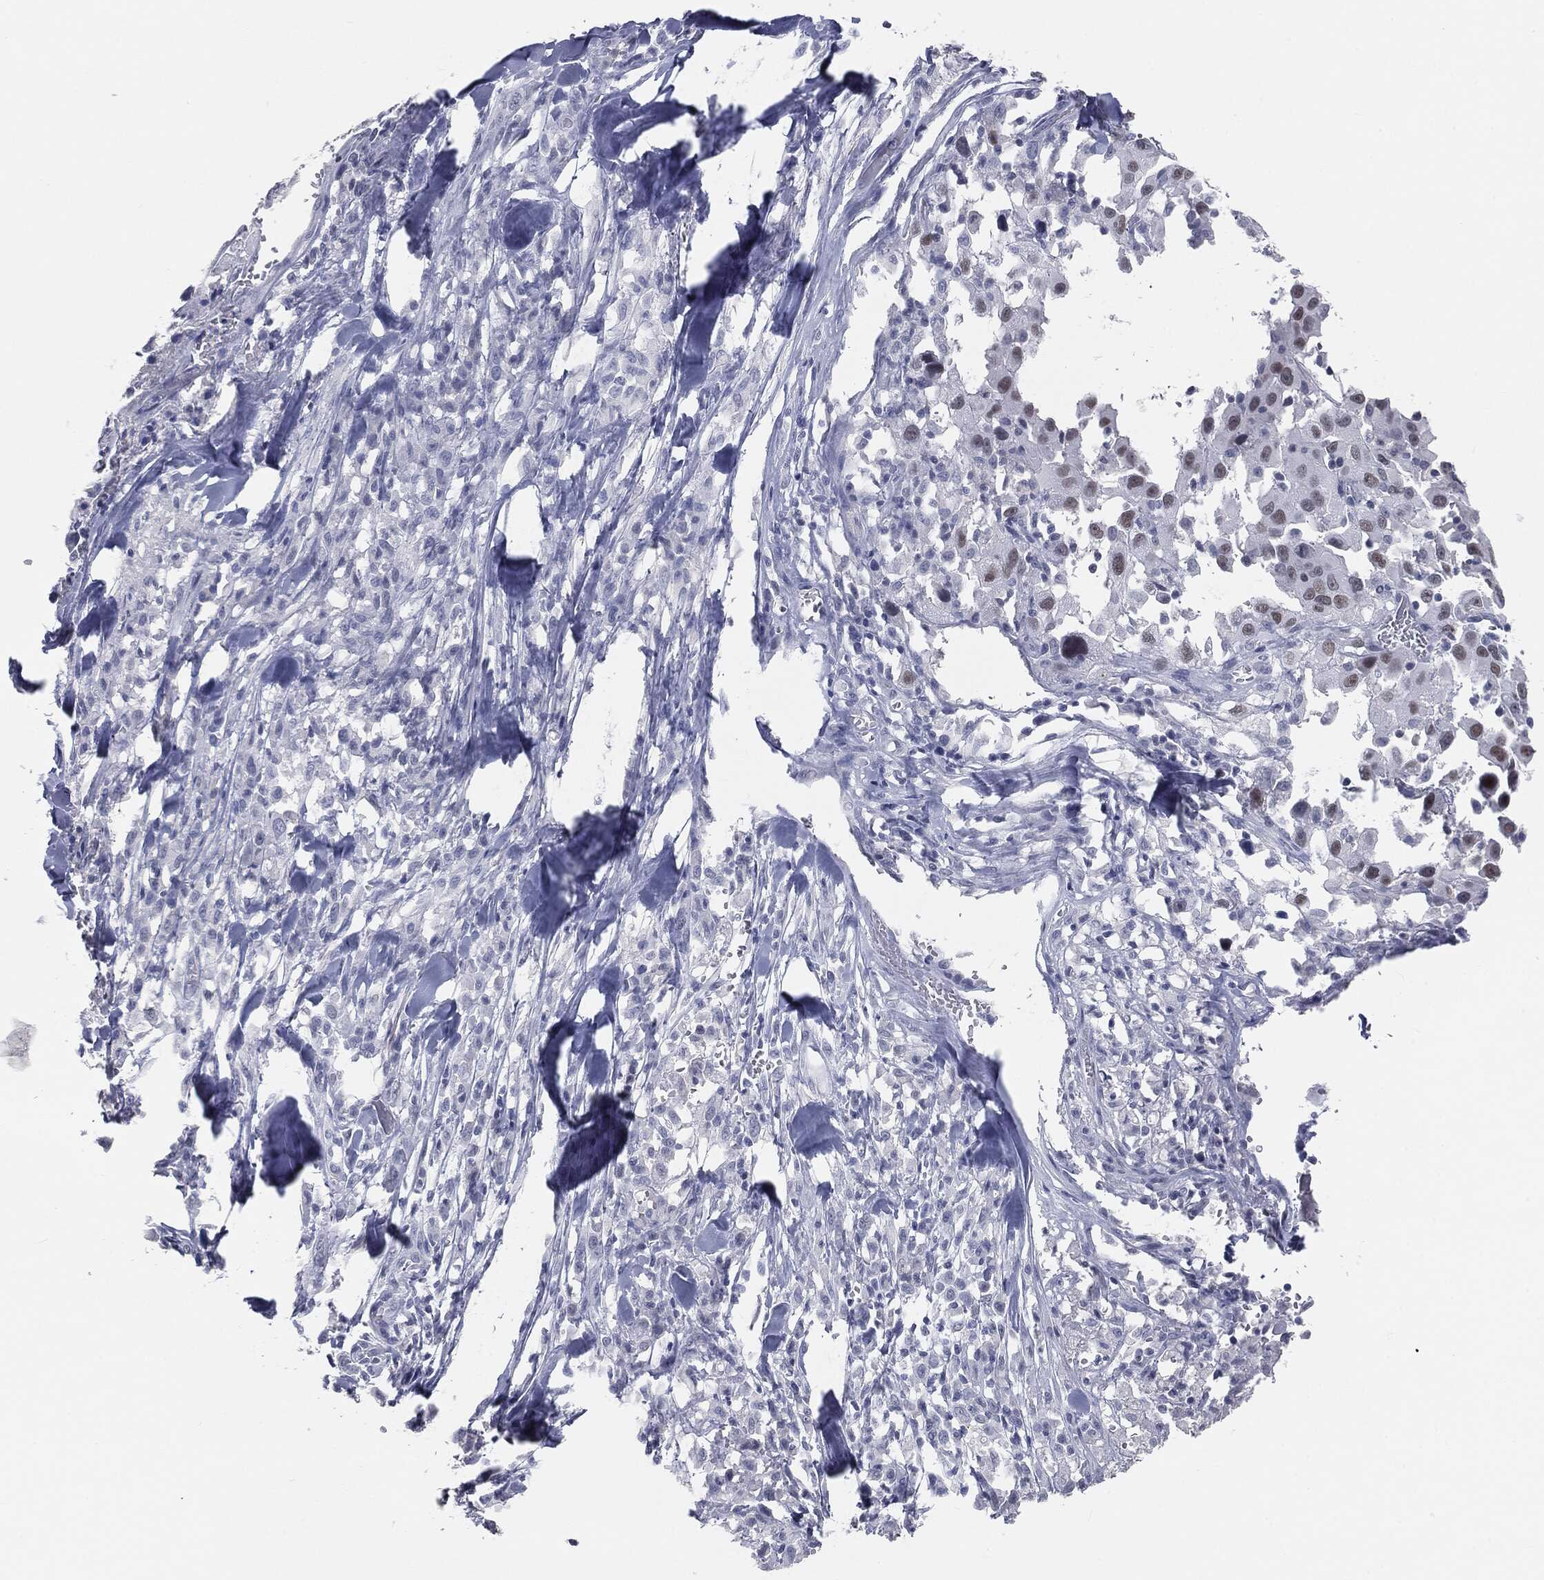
{"staining": {"intensity": "negative", "quantity": "none", "location": "none"}, "tissue": "melanoma", "cell_type": "Tumor cells", "image_type": "cancer", "snomed": [{"axis": "morphology", "description": "Malignant melanoma, Metastatic site"}, {"axis": "topography", "description": "Lymph node"}], "caption": "DAB immunohistochemical staining of human melanoma demonstrates no significant staining in tumor cells. The staining is performed using DAB (3,3'-diaminobenzidine) brown chromogen with nuclei counter-stained in using hematoxylin.", "gene": "PRAME", "patient": {"sex": "male", "age": 50}}